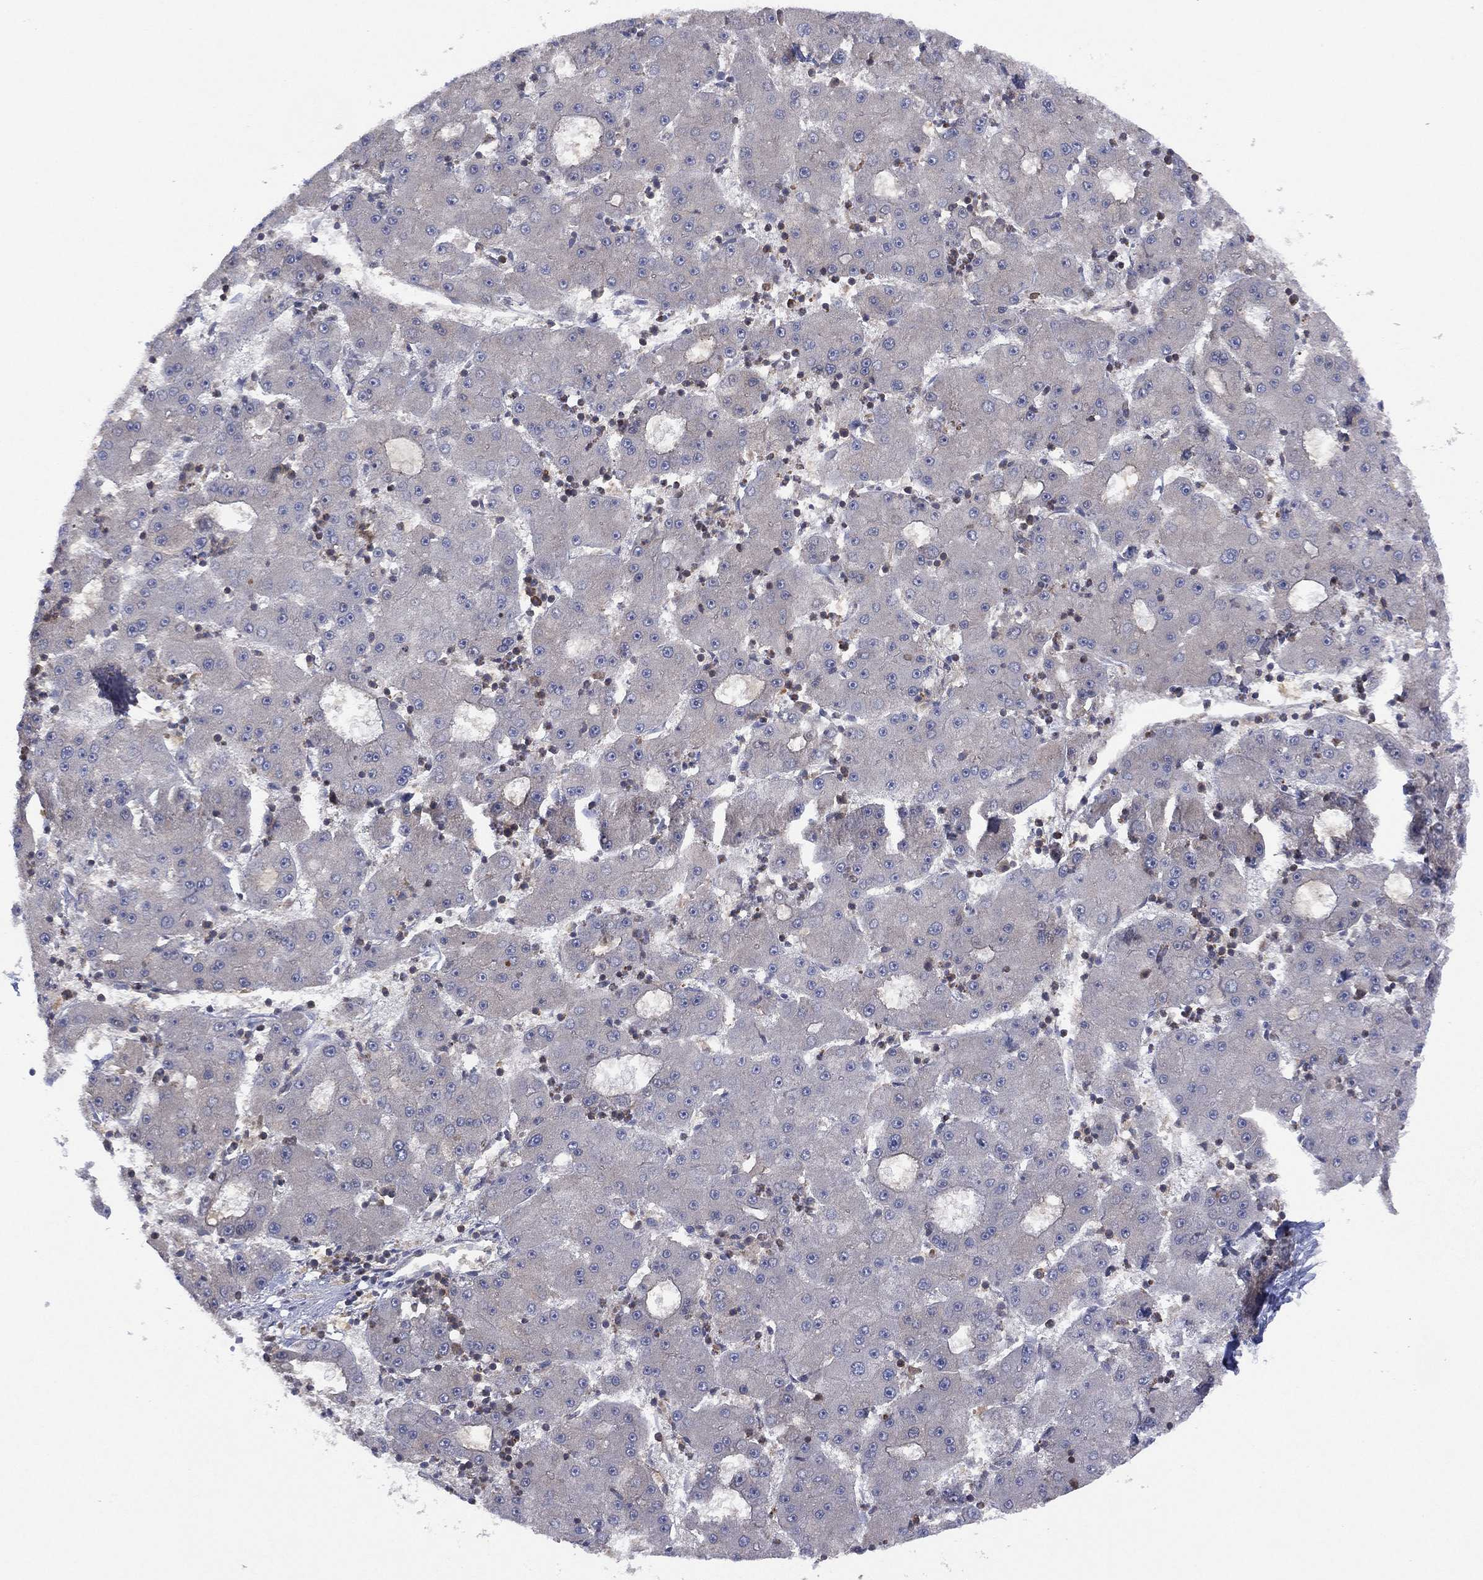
{"staining": {"intensity": "negative", "quantity": "none", "location": "none"}, "tissue": "liver cancer", "cell_type": "Tumor cells", "image_type": "cancer", "snomed": [{"axis": "morphology", "description": "Carcinoma, Hepatocellular, NOS"}, {"axis": "topography", "description": "Liver"}], "caption": "IHC of liver cancer exhibits no staining in tumor cells.", "gene": "DOCK8", "patient": {"sex": "male", "age": 73}}